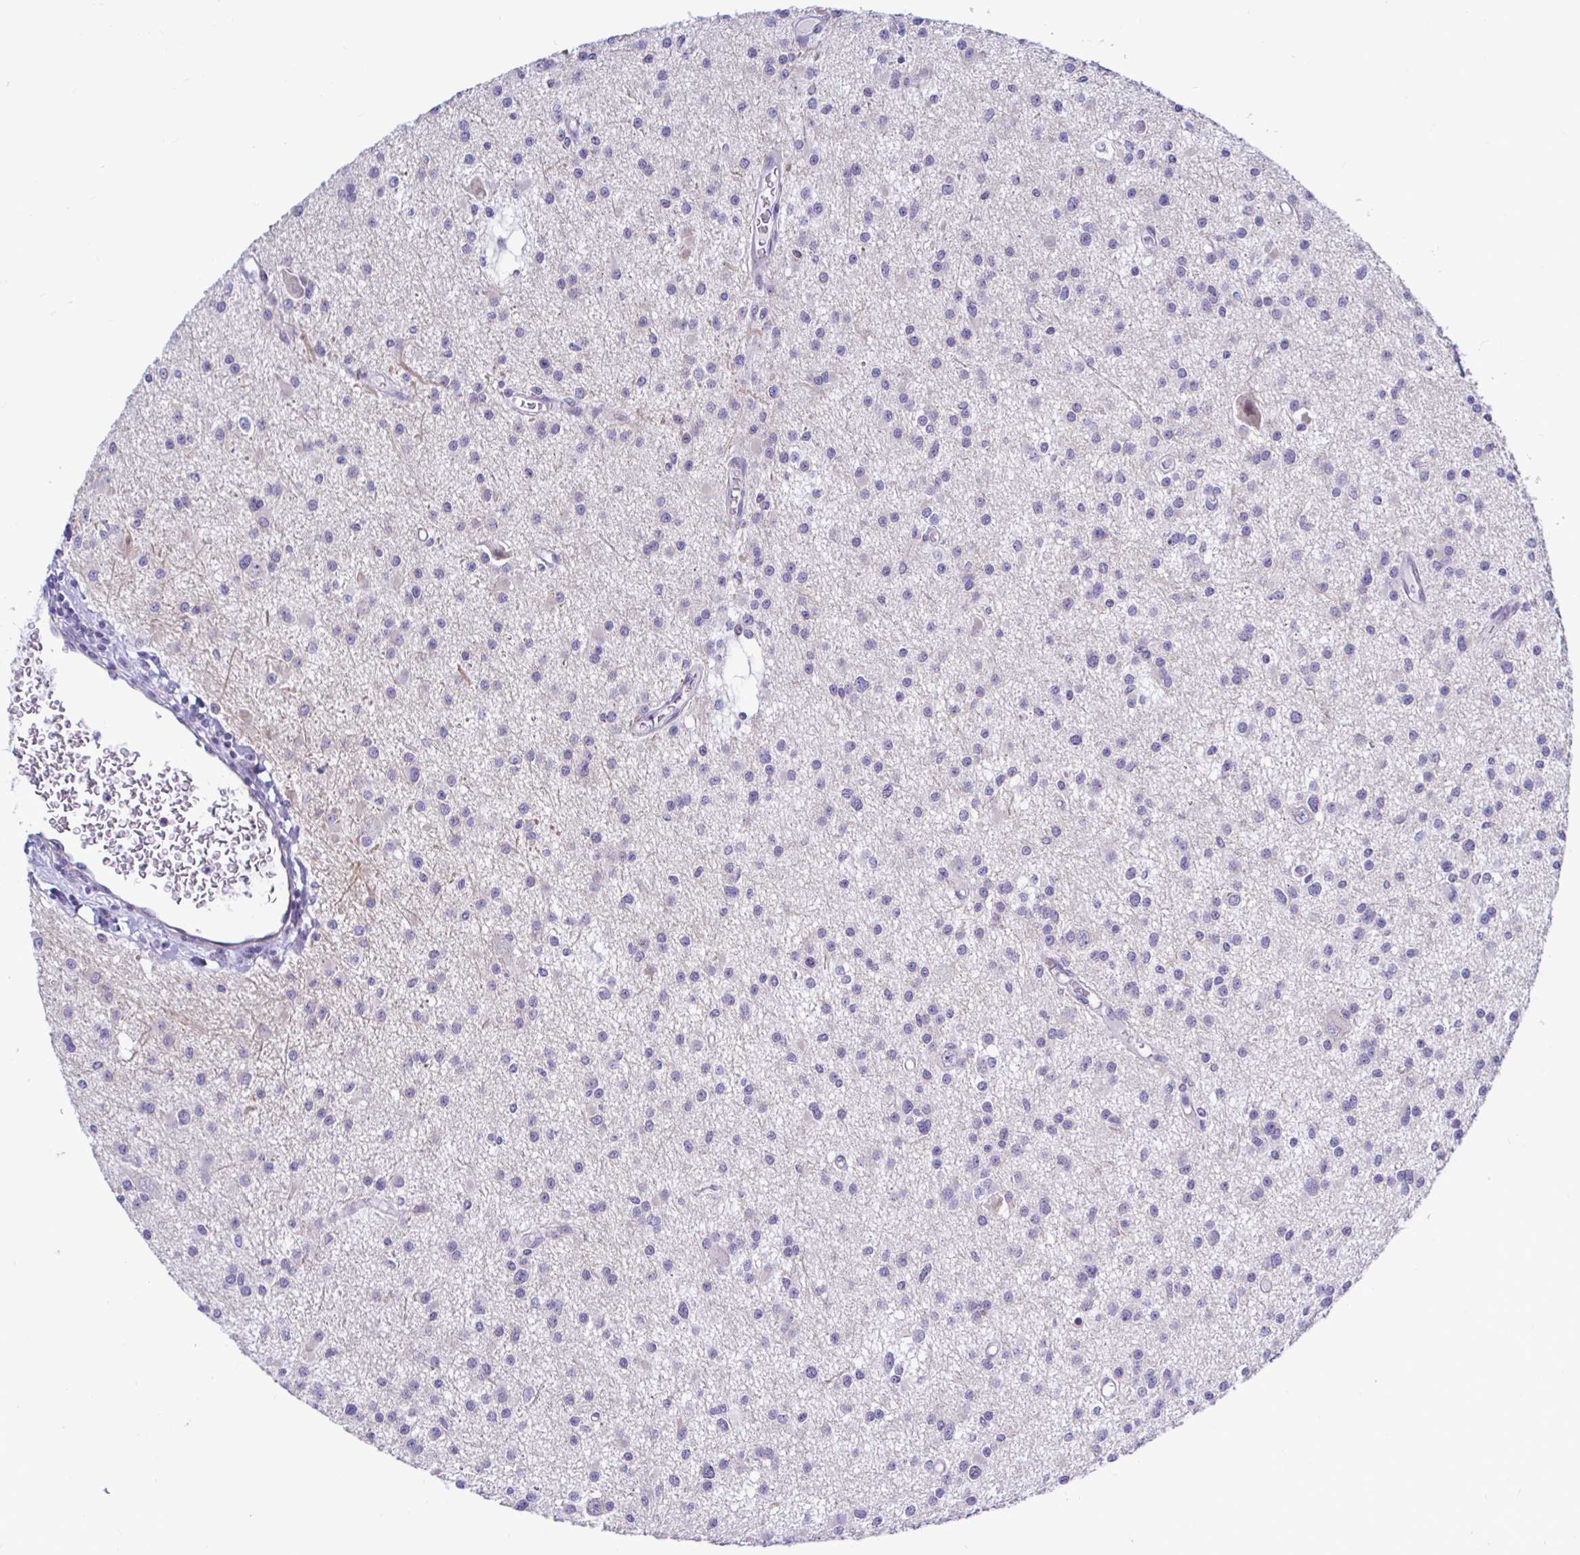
{"staining": {"intensity": "negative", "quantity": "none", "location": "none"}, "tissue": "glioma", "cell_type": "Tumor cells", "image_type": "cancer", "snomed": [{"axis": "morphology", "description": "Glioma, malignant, High grade"}, {"axis": "topography", "description": "Brain"}], "caption": "Immunohistochemical staining of malignant glioma (high-grade) displays no significant expression in tumor cells.", "gene": "NBPF3", "patient": {"sex": "male", "age": 54}}